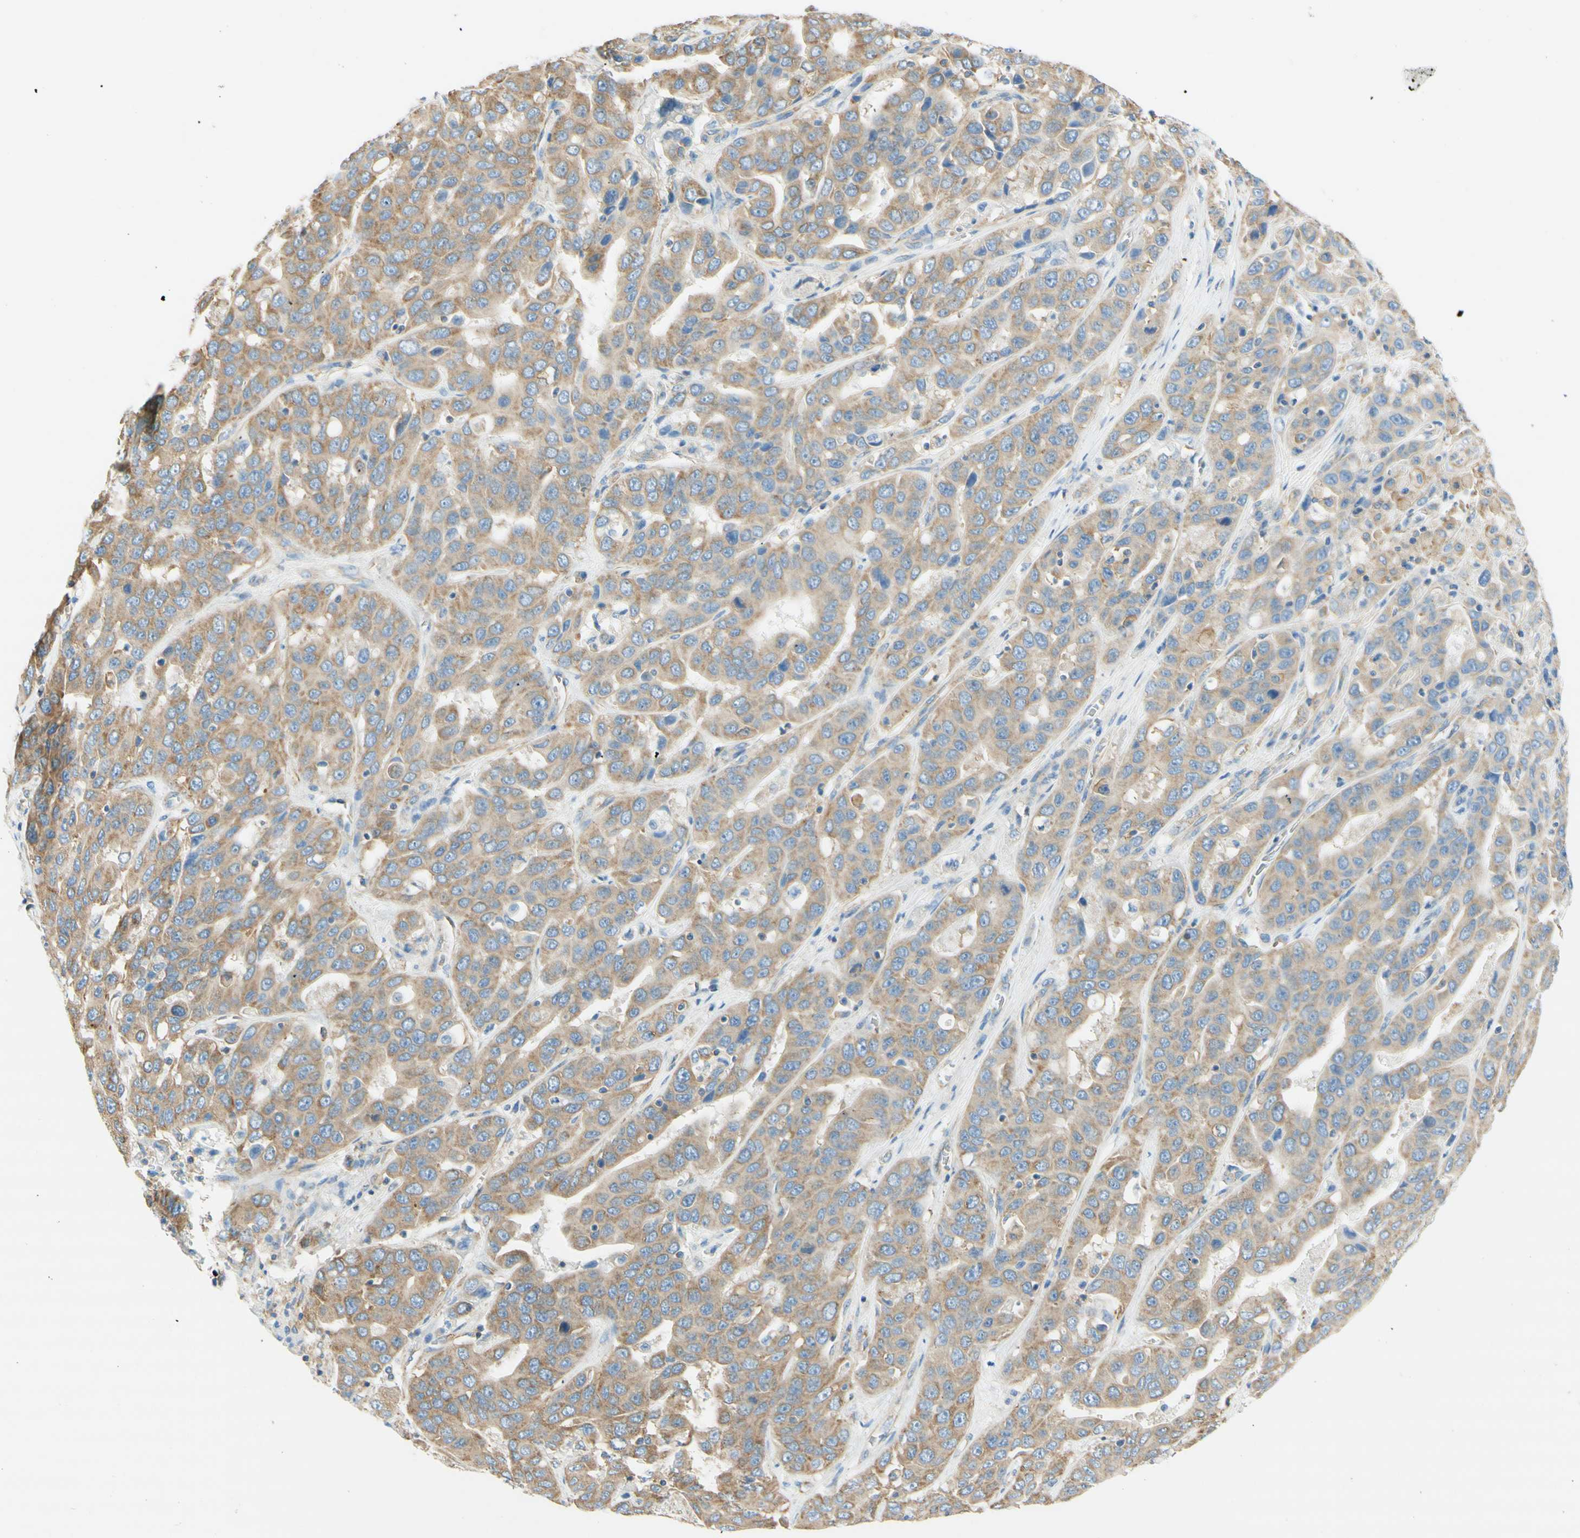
{"staining": {"intensity": "weak", "quantity": ">75%", "location": "cytoplasmic/membranous"}, "tissue": "liver cancer", "cell_type": "Tumor cells", "image_type": "cancer", "snomed": [{"axis": "morphology", "description": "Cholangiocarcinoma"}, {"axis": "topography", "description": "Liver"}], "caption": "Immunohistochemistry photomicrograph of neoplastic tissue: liver cancer (cholangiocarcinoma) stained using IHC demonstrates low levels of weak protein expression localized specifically in the cytoplasmic/membranous of tumor cells, appearing as a cytoplasmic/membranous brown color.", "gene": "CLTC", "patient": {"sex": "female", "age": 52}}